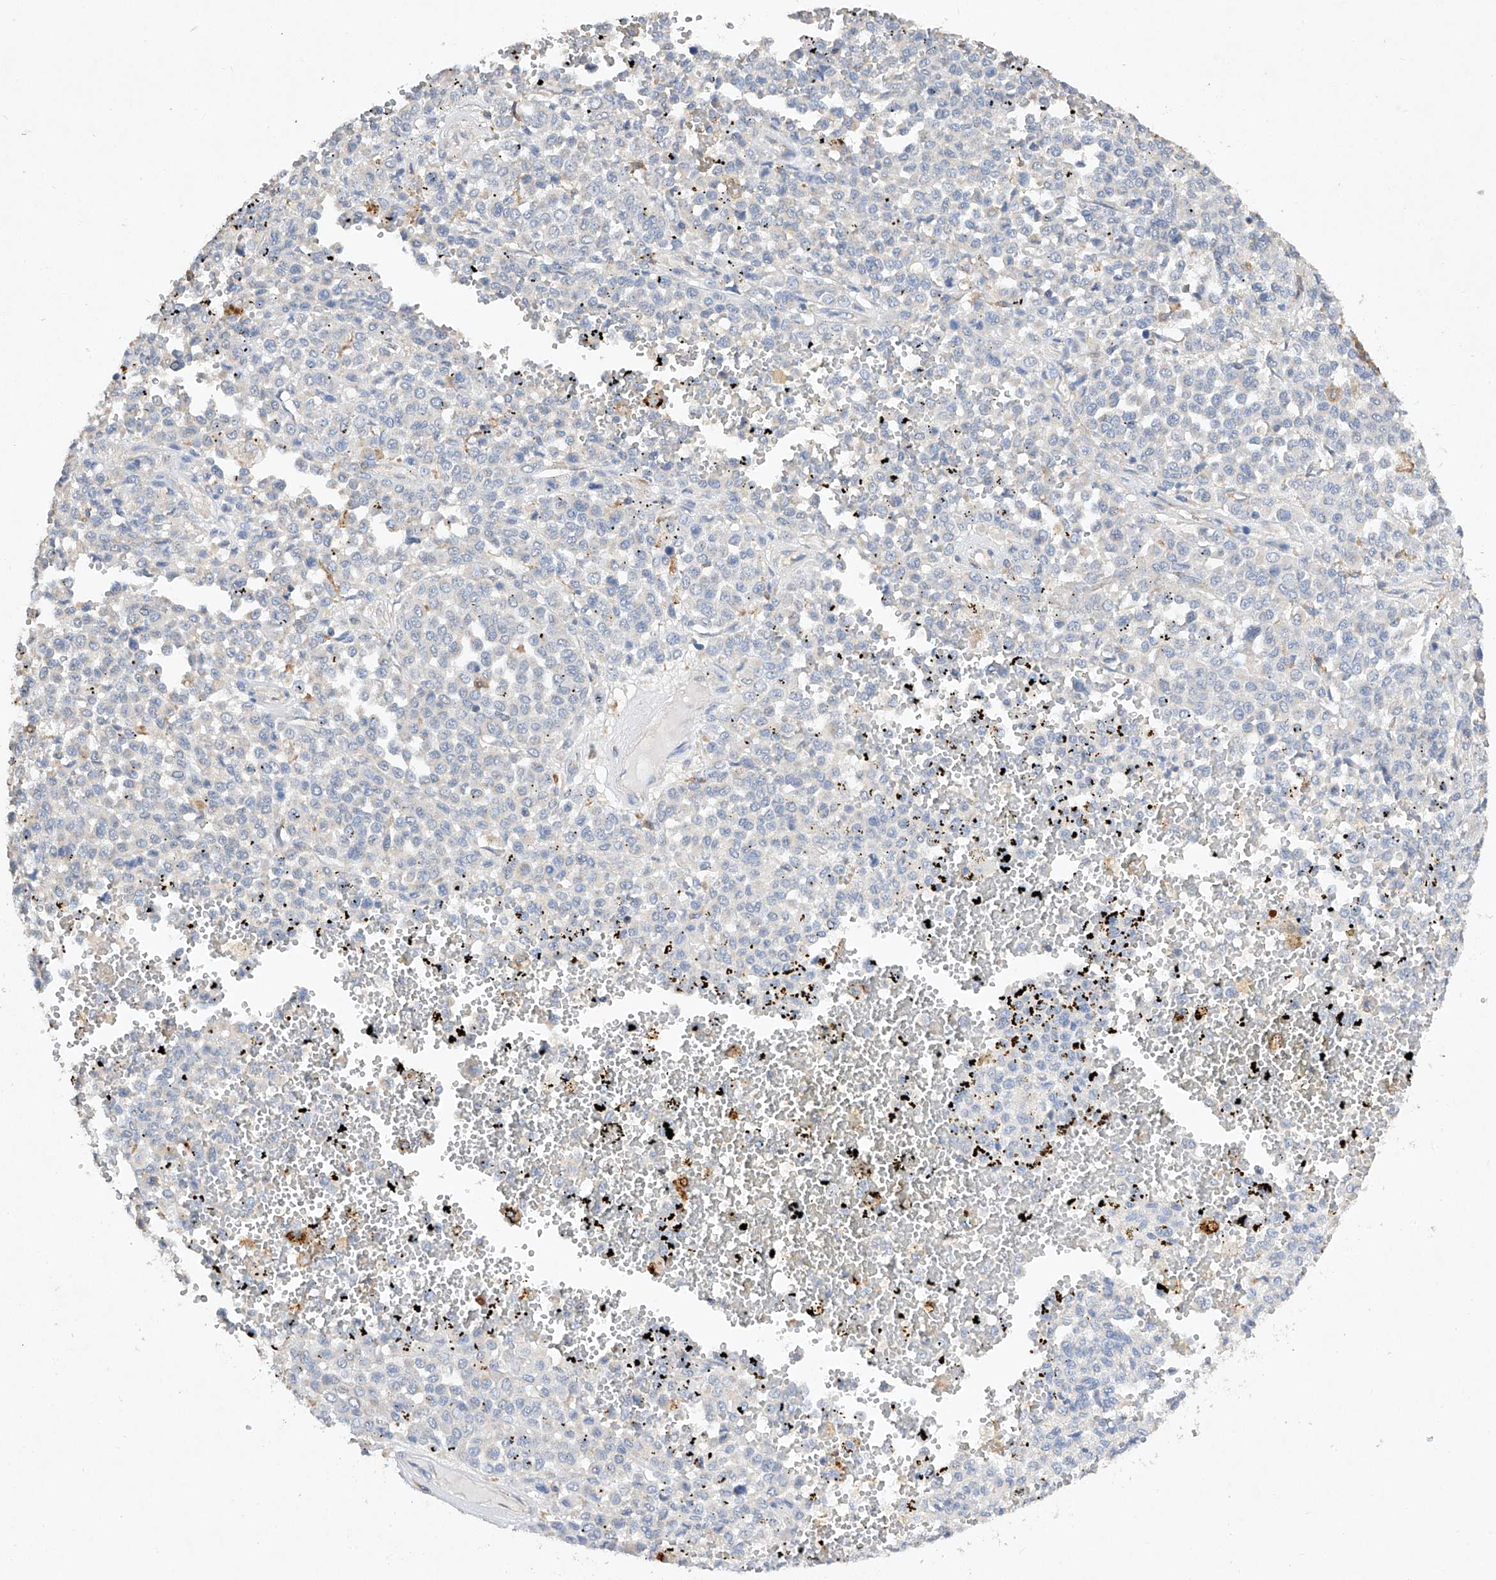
{"staining": {"intensity": "negative", "quantity": "none", "location": "none"}, "tissue": "melanoma", "cell_type": "Tumor cells", "image_type": "cancer", "snomed": [{"axis": "morphology", "description": "Malignant melanoma, Metastatic site"}, {"axis": "topography", "description": "Pancreas"}], "caption": "The photomicrograph demonstrates no staining of tumor cells in melanoma.", "gene": "AMD1", "patient": {"sex": "female", "age": 30}}